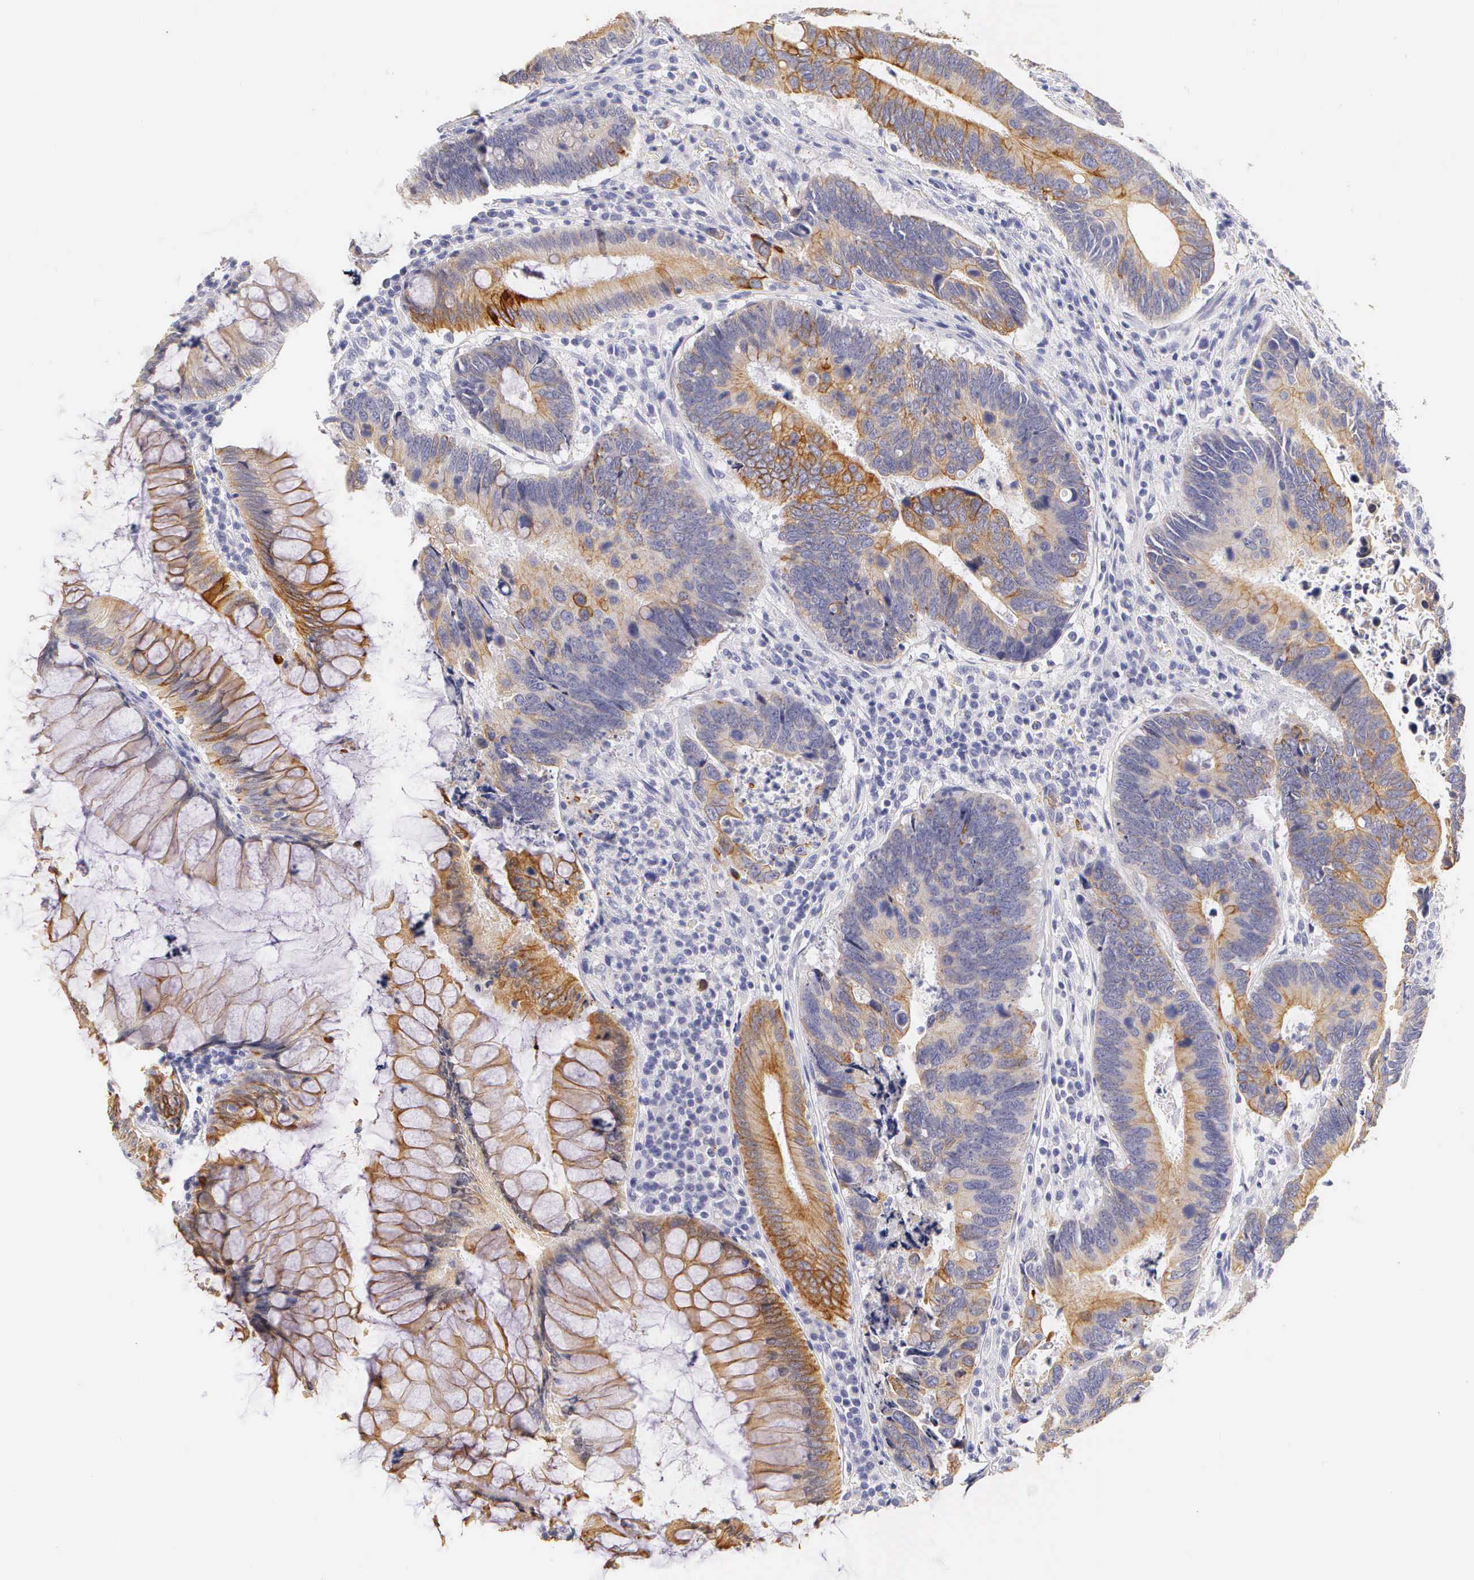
{"staining": {"intensity": "moderate", "quantity": "25%-75%", "location": "cytoplasmic/membranous"}, "tissue": "colorectal cancer", "cell_type": "Tumor cells", "image_type": "cancer", "snomed": [{"axis": "morphology", "description": "Adenocarcinoma, NOS"}, {"axis": "topography", "description": "Colon"}], "caption": "Moderate cytoplasmic/membranous expression is present in approximately 25%-75% of tumor cells in colorectal cancer.", "gene": "KRT17", "patient": {"sex": "male", "age": 49}}